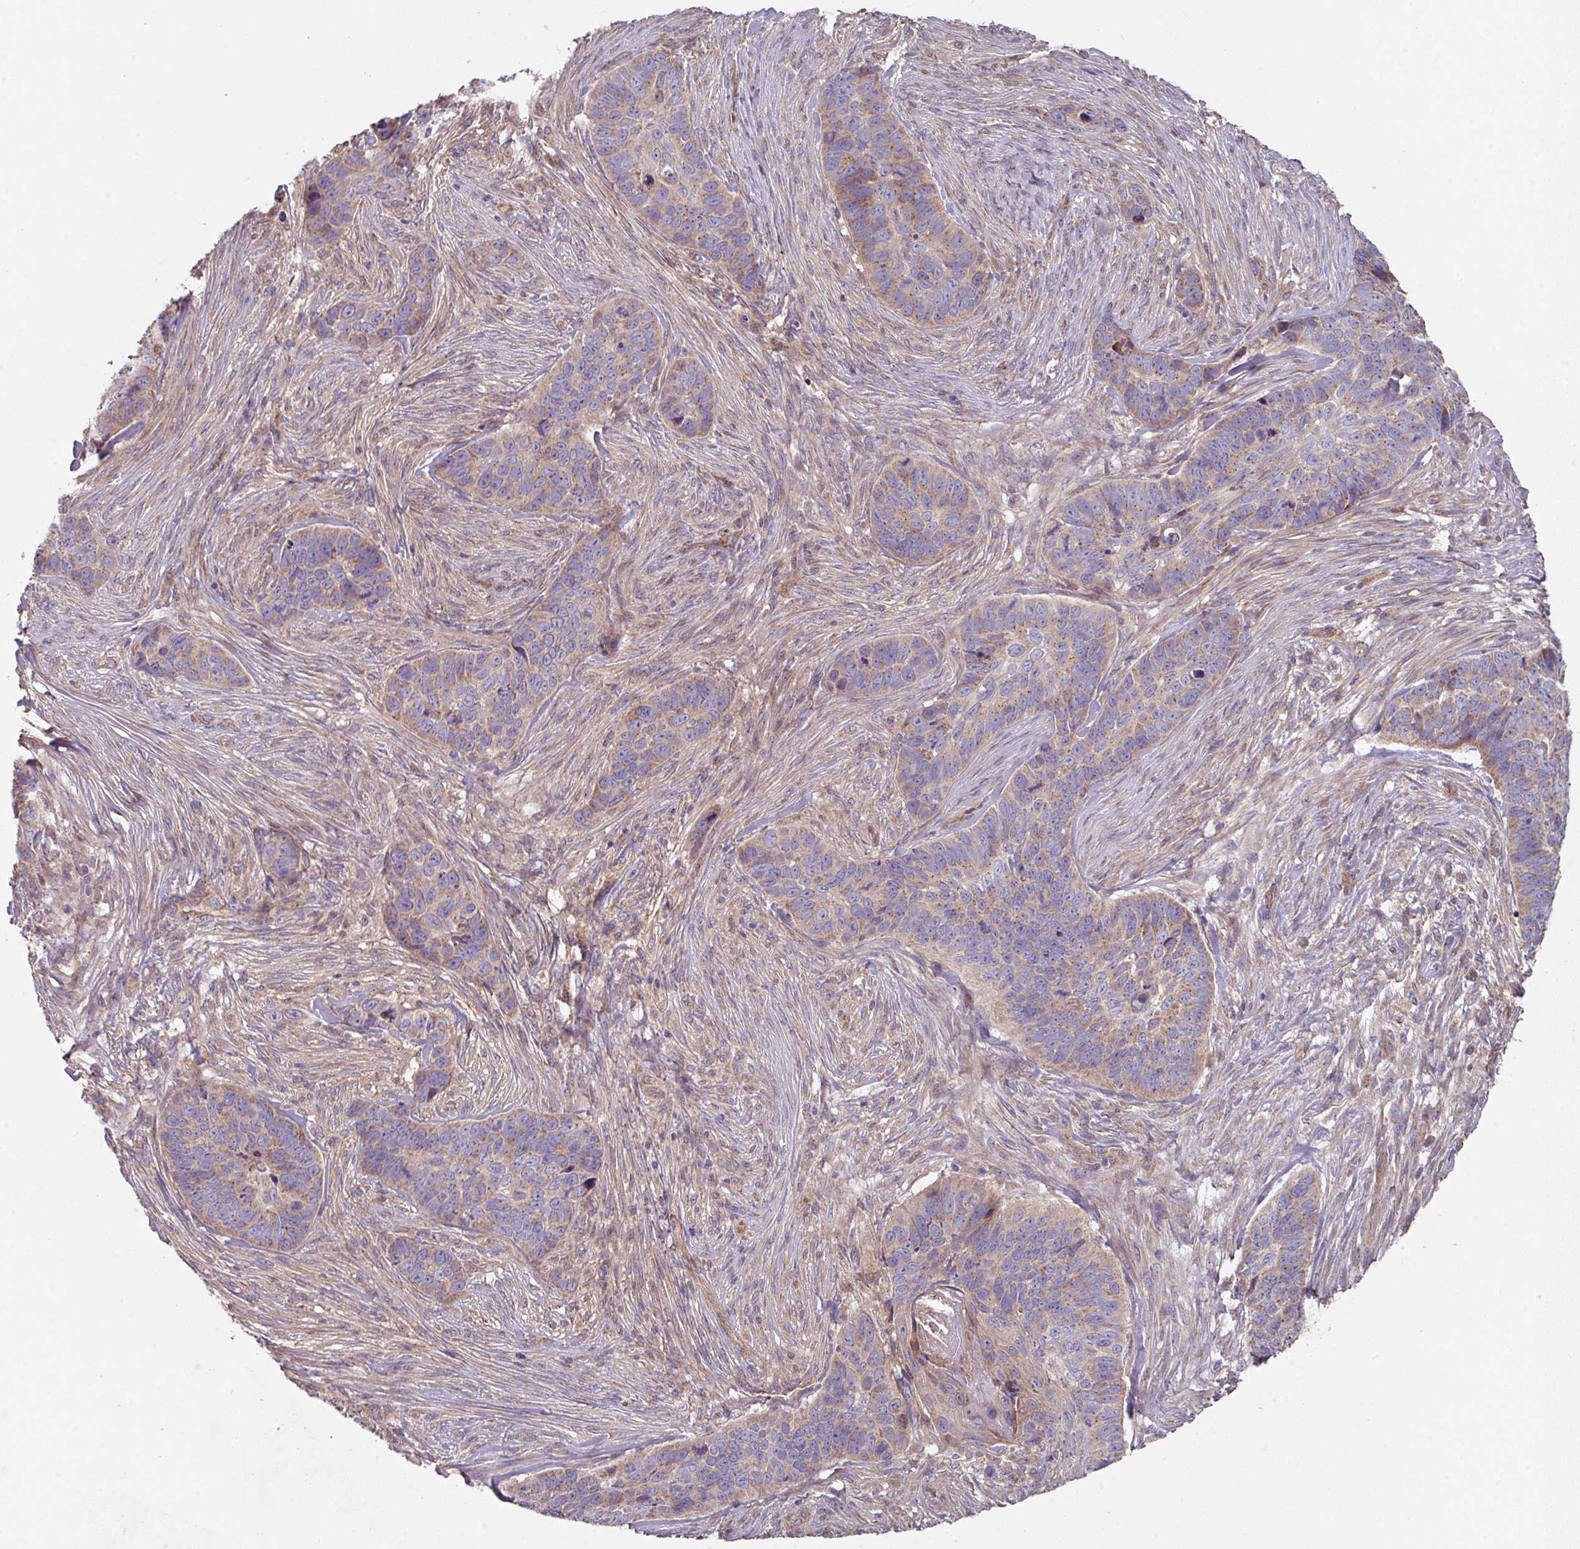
{"staining": {"intensity": "weak", "quantity": "25%-75%", "location": "cytoplasmic/membranous"}, "tissue": "skin cancer", "cell_type": "Tumor cells", "image_type": "cancer", "snomed": [{"axis": "morphology", "description": "Basal cell carcinoma"}, {"axis": "topography", "description": "Skin"}], "caption": "Brown immunohistochemical staining in skin cancer reveals weak cytoplasmic/membranous expression in about 25%-75% of tumor cells.", "gene": "DCAF12L2", "patient": {"sex": "female", "age": 82}}